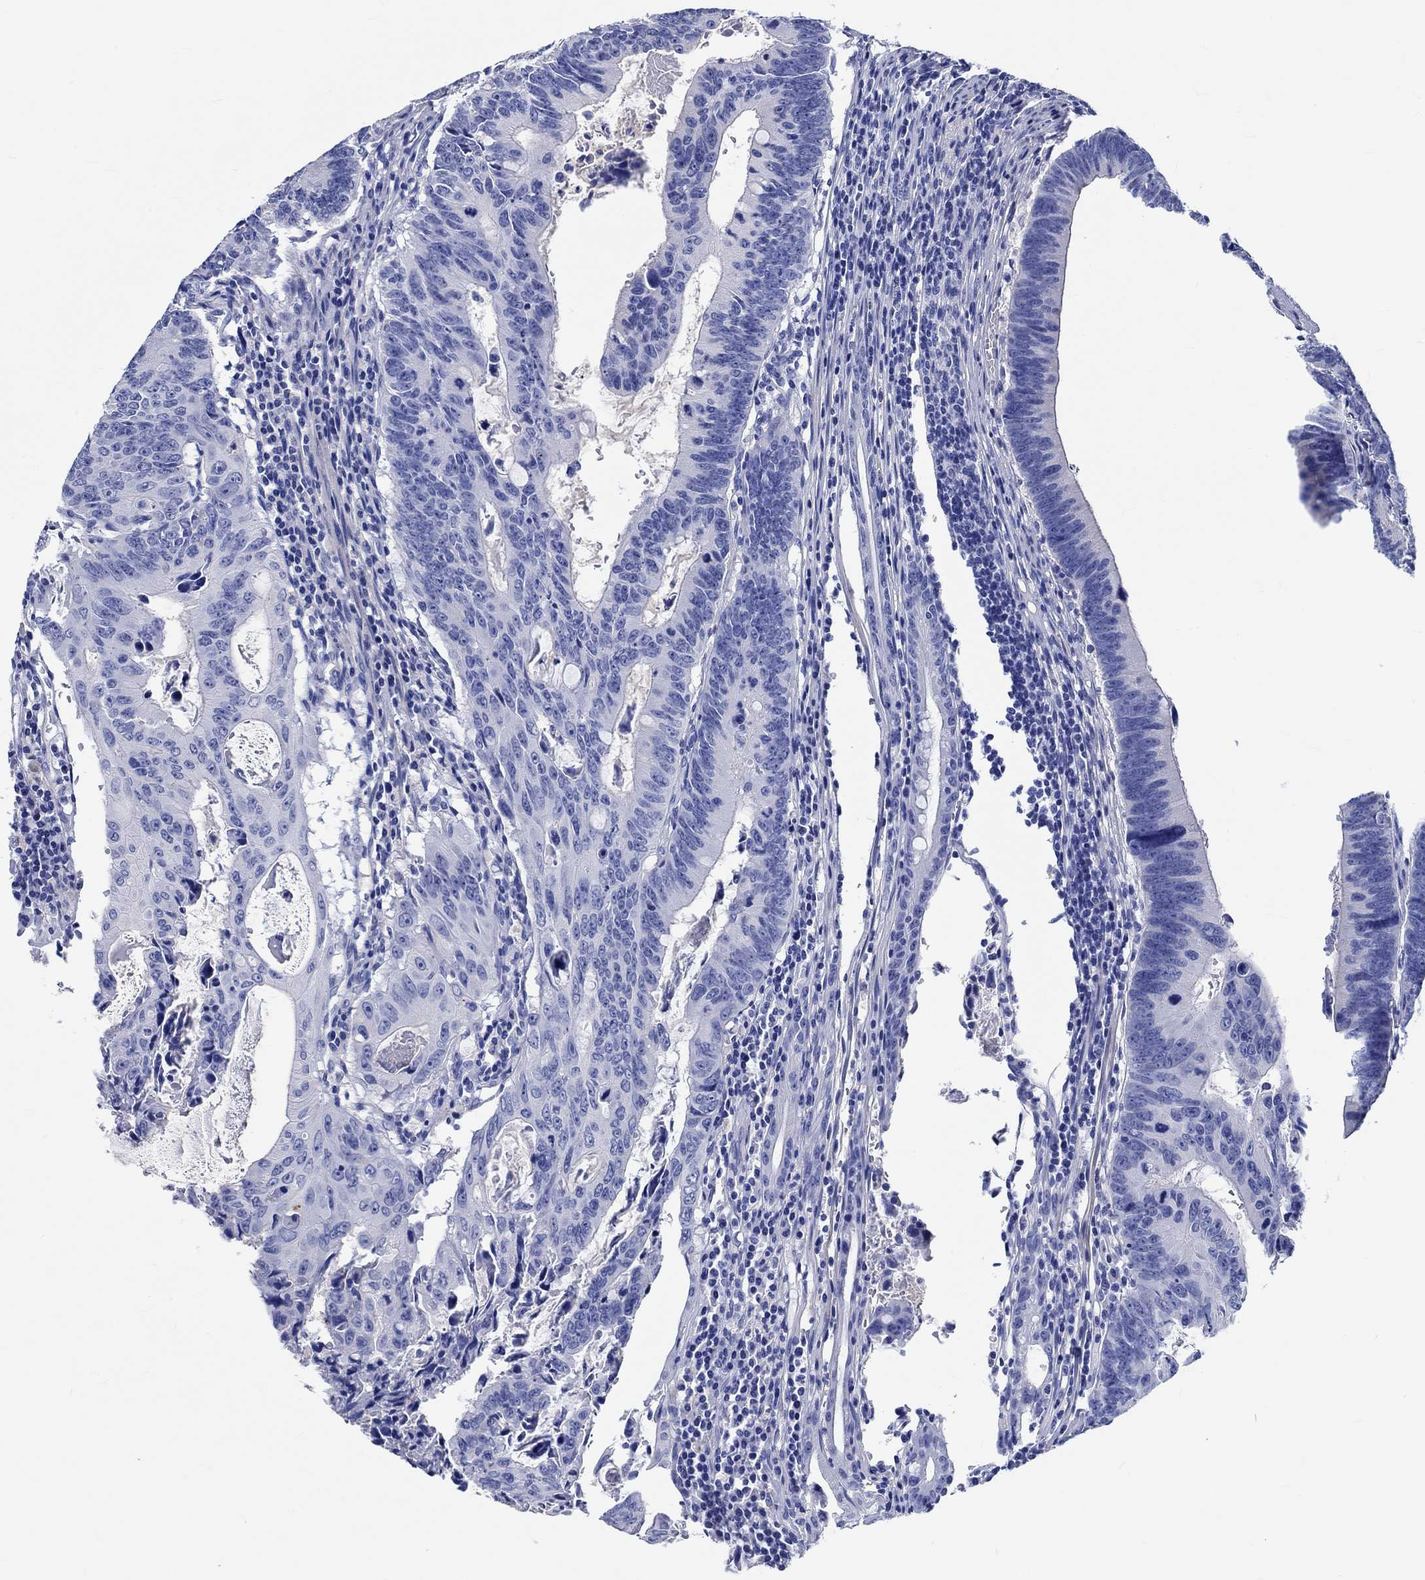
{"staining": {"intensity": "negative", "quantity": "none", "location": "none"}, "tissue": "colorectal cancer", "cell_type": "Tumor cells", "image_type": "cancer", "snomed": [{"axis": "morphology", "description": "Adenocarcinoma, NOS"}, {"axis": "topography", "description": "Colon"}], "caption": "Immunohistochemistry (IHC) of human adenocarcinoma (colorectal) exhibits no positivity in tumor cells. (DAB (3,3'-diaminobenzidine) immunohistochemistry with hematoxylin counter stain).", "gene": "SHISA4", "patient": {"sex": "female", "age": 87}}